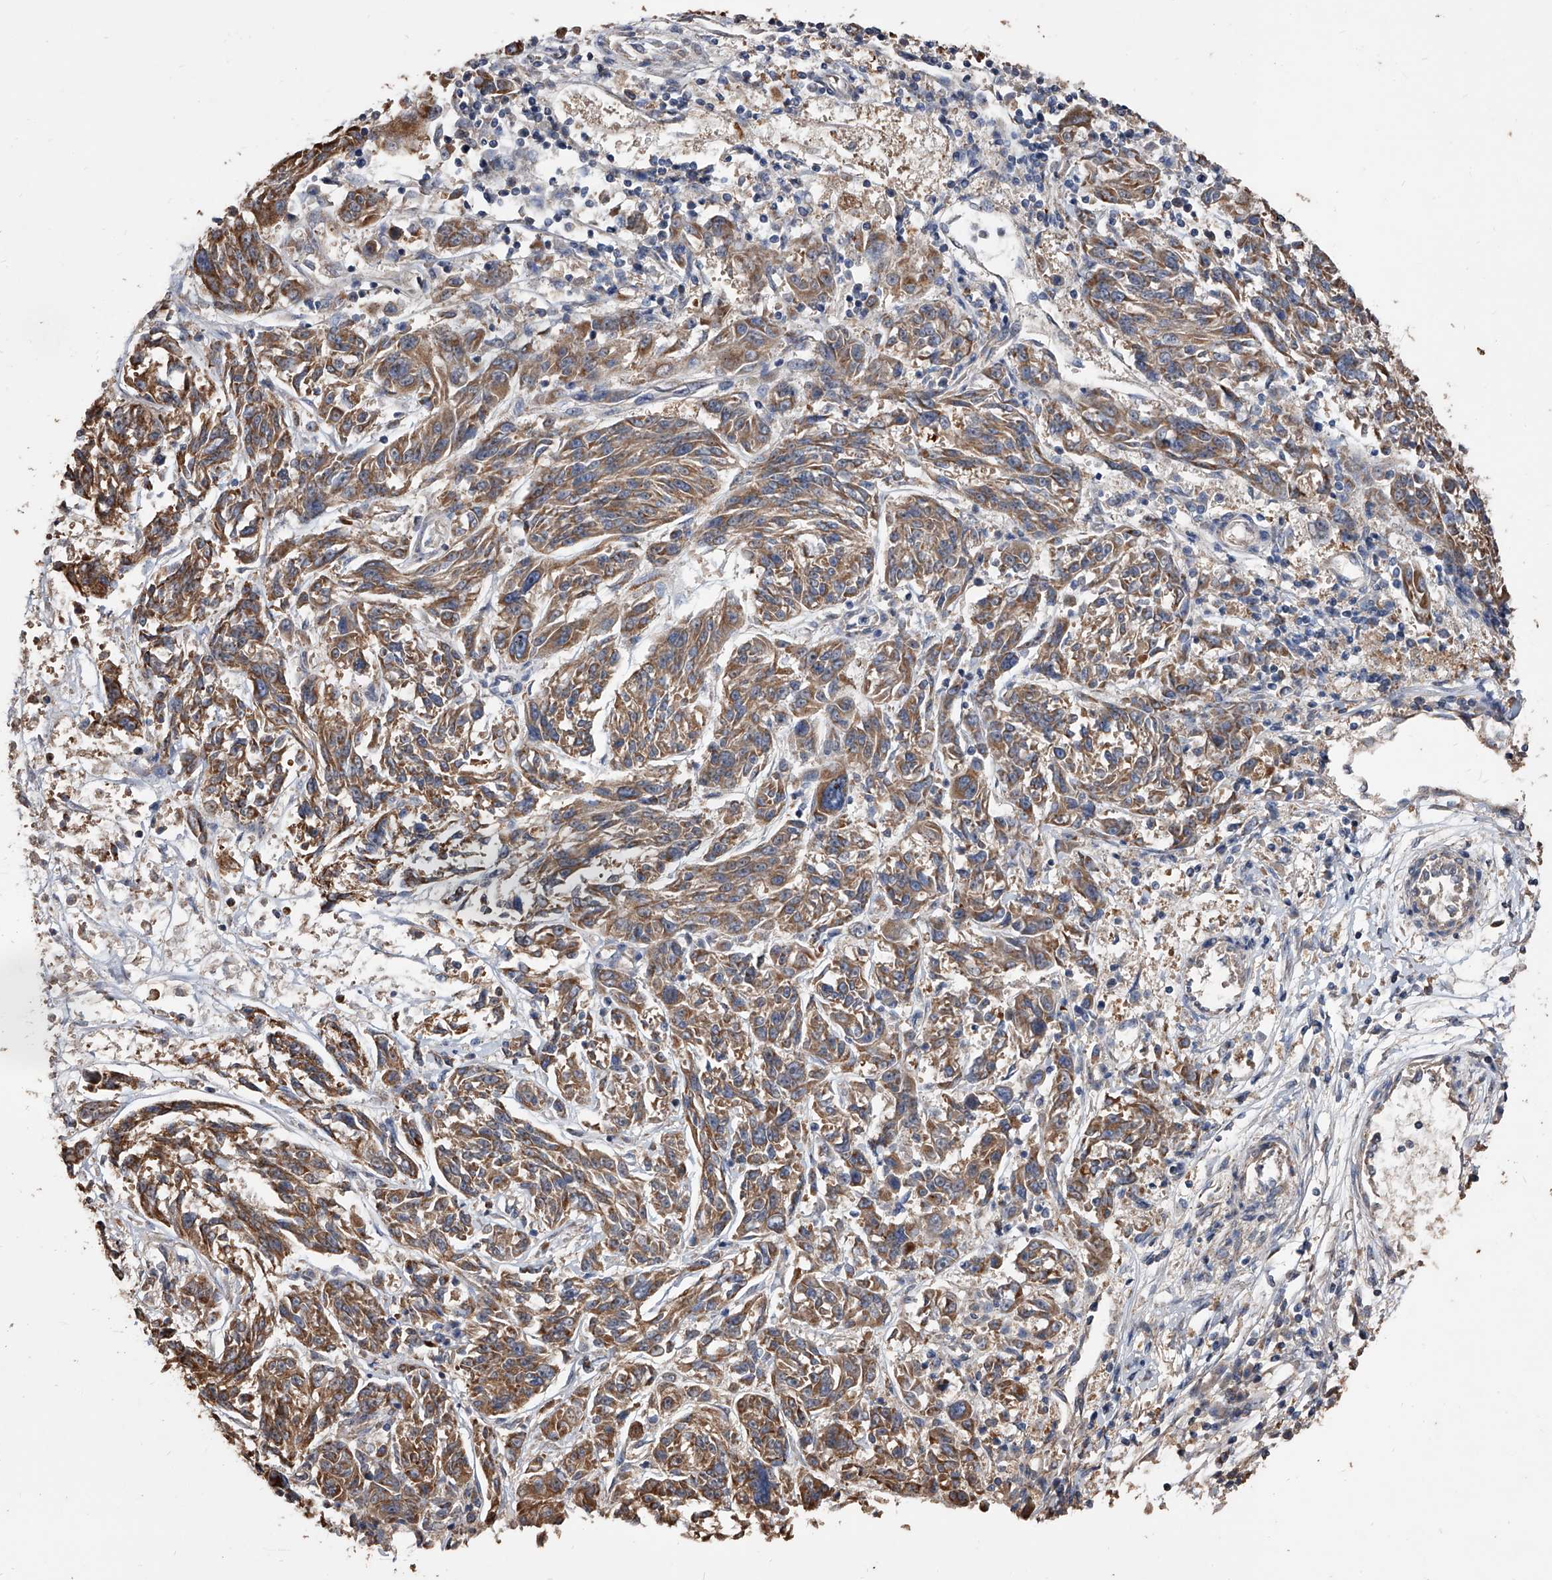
{"staining": {"intensity": "moderate", "quantity": ">75%", "location": "cytoplasmic/membranous"}, "tissue": "melanoma", "cell_type": "Tumor cells", "image_type": "cancer", "snomed": [{"axis": "morphology", "description": "Malignant melanoma, NOS"}, {"axis": "topography", "description": "Skin"}], "caption": "Moderate cytoplasmic/membranous staining is seen in approximately >75% of tumor cells in malignant melanoma.", "gene": "LTV1", "patient": {"sex": "male", "age": 53}}